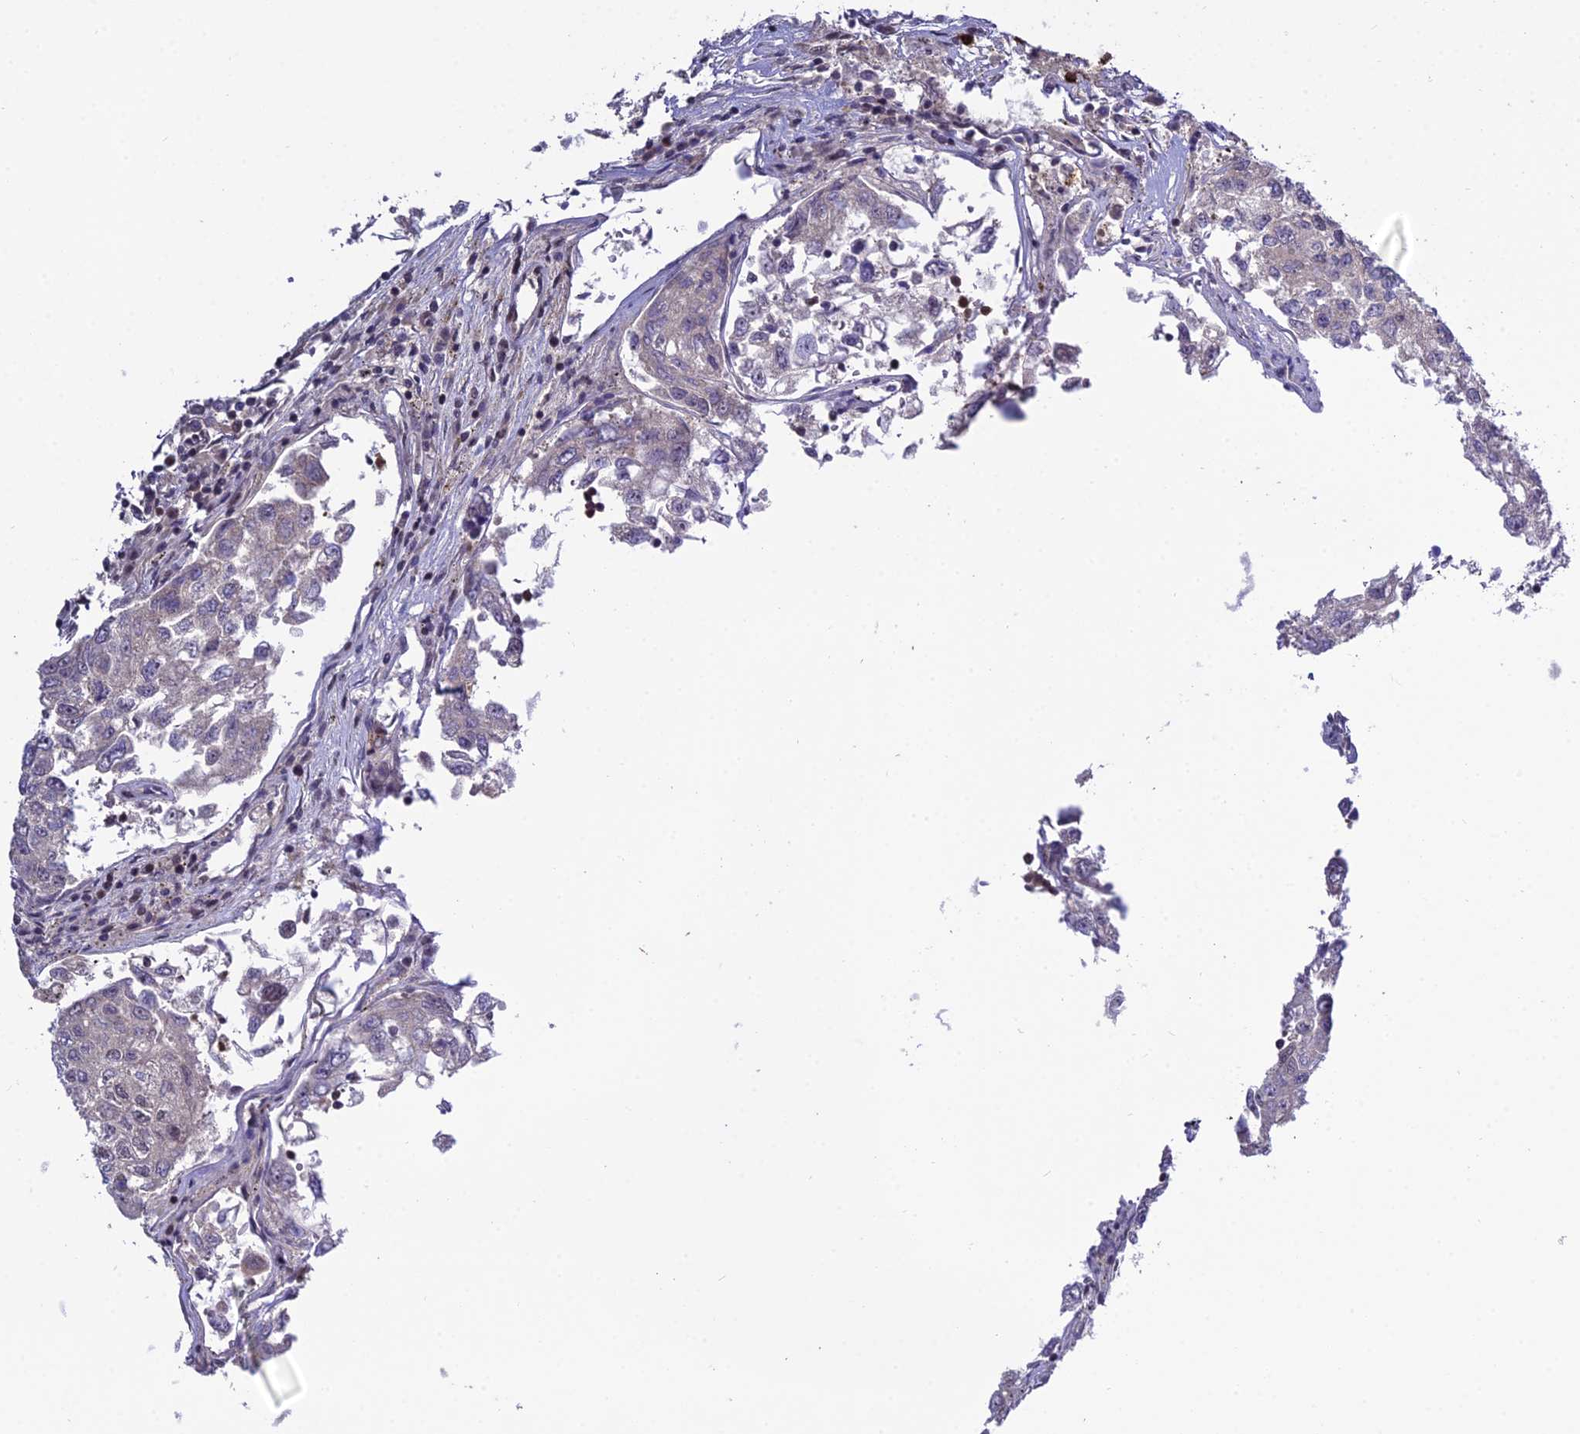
{"staining": {"intensity": "negative", "quantity": "none", "location": "none"}, "tissue": "urothelial cancer", "cell_type": "Tumor cells", "image_type": "cancer", "snomed": [{"axis": "morphology", "description": "Urothelial carcinoma, High grade"}, {"axis": "topography", "description": "Lymph node"}, {"axis": "topography", "description": "Urinary bladder"}], "caption": "High power microscopy photomicrograph of an IHC histopathology image of urothelial cancer, revealing no significant expression in tumor cells. Brightfield microscopy of immunohistochemistry (IHC) stained with DAB (3,3'-diaminobenzidine) (brown) and hematoxylin (blue), captured at high magnification.", "gene": "SYT15", "patient": {"sex": "male", "age": 51}}